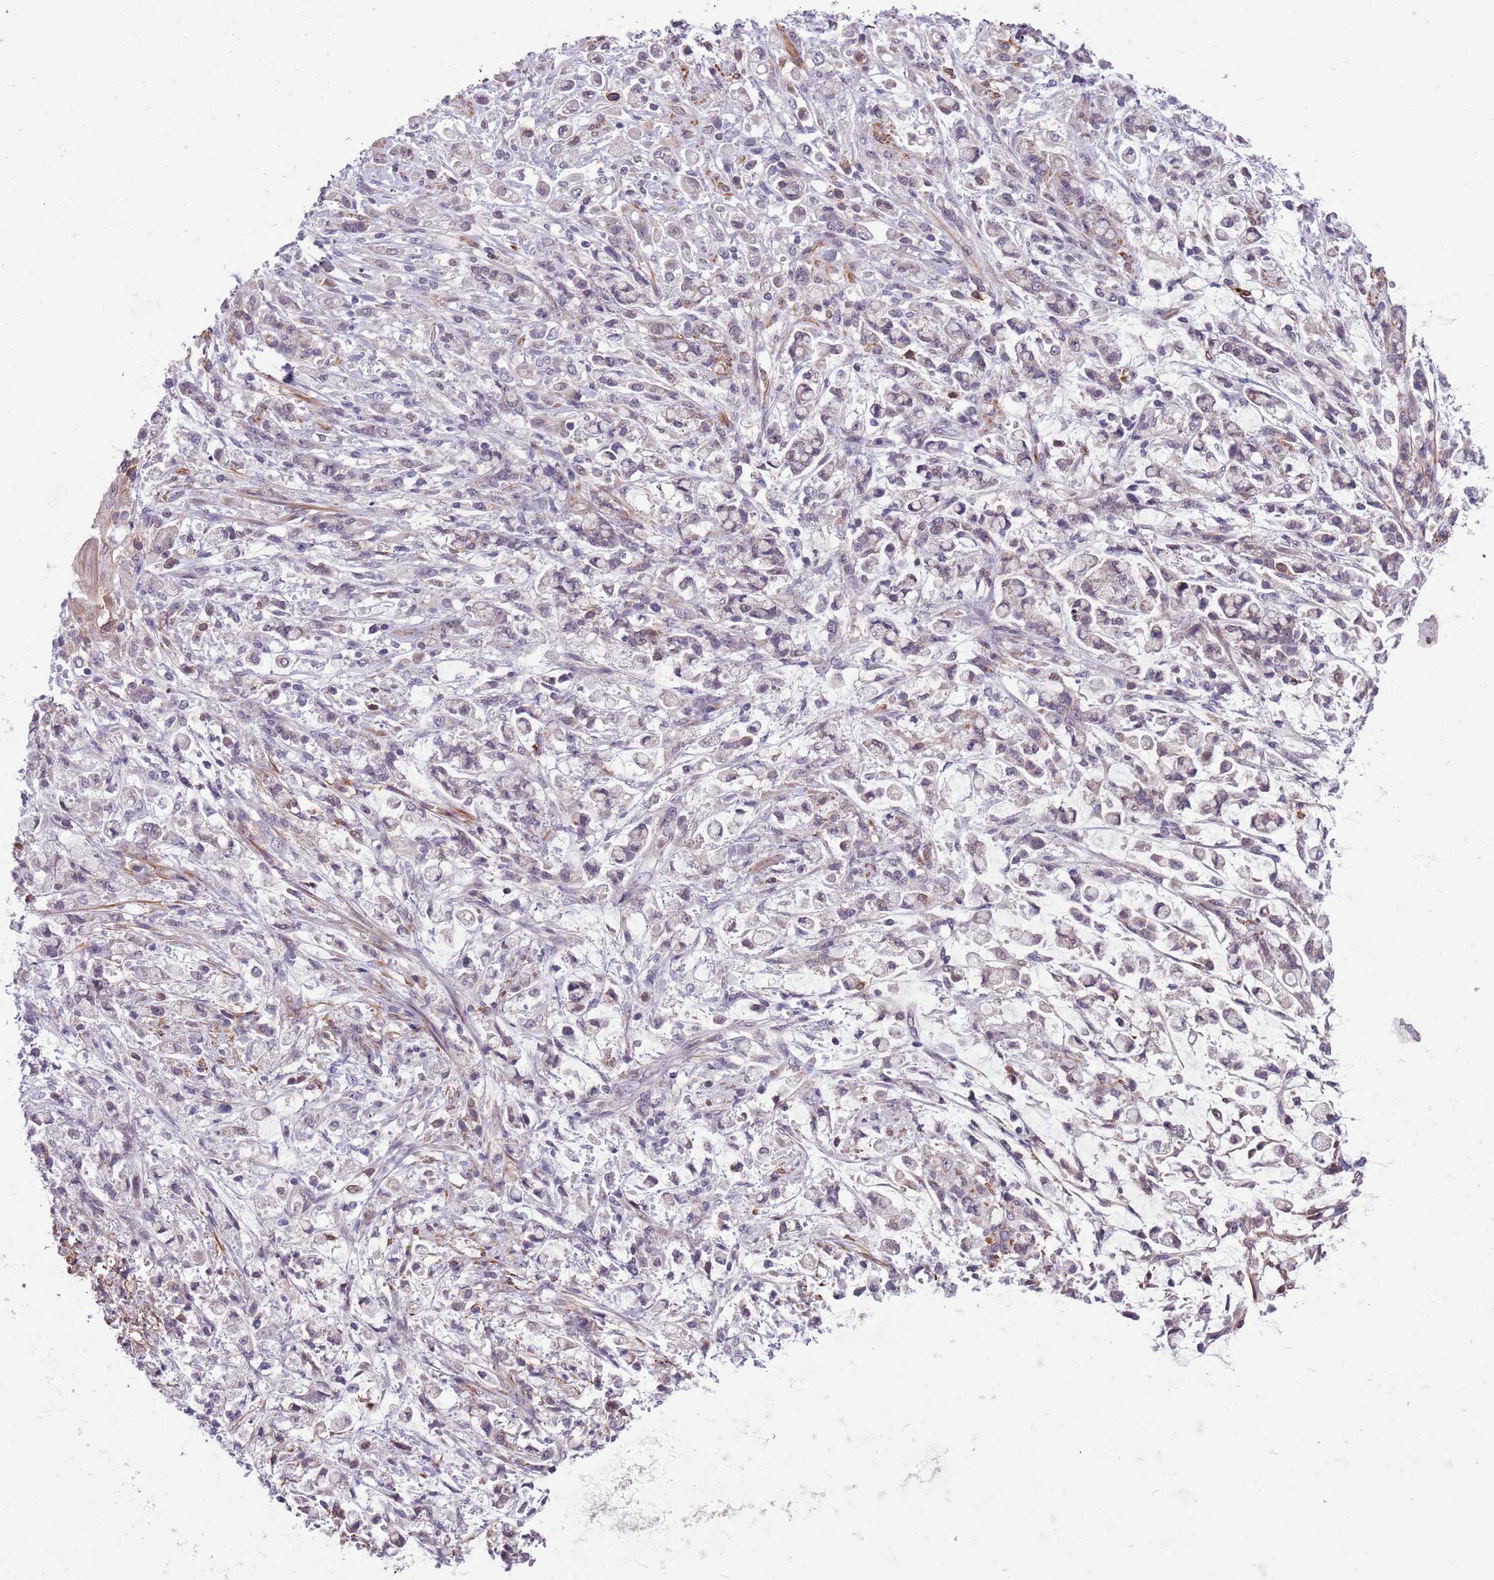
{"staining": {"intensity": "negative", "quantity": "none", "location": "none"}, "tissue": "stomach cancer", "cell_type": "Tumor cells", "image_type": "cancer", "snomed": [{"axis": "morphology", "description": "Adenocarcinoma, NOS"}, {"axis": "topography", "description": "Stomach"}], "caption": "This is an immunohistochemistry micrograph of adenocarcinoma (stomach). There is no positivity in tumor cells.", "gene": "JAML", "patient": {"sex": "female", "age": 60}}